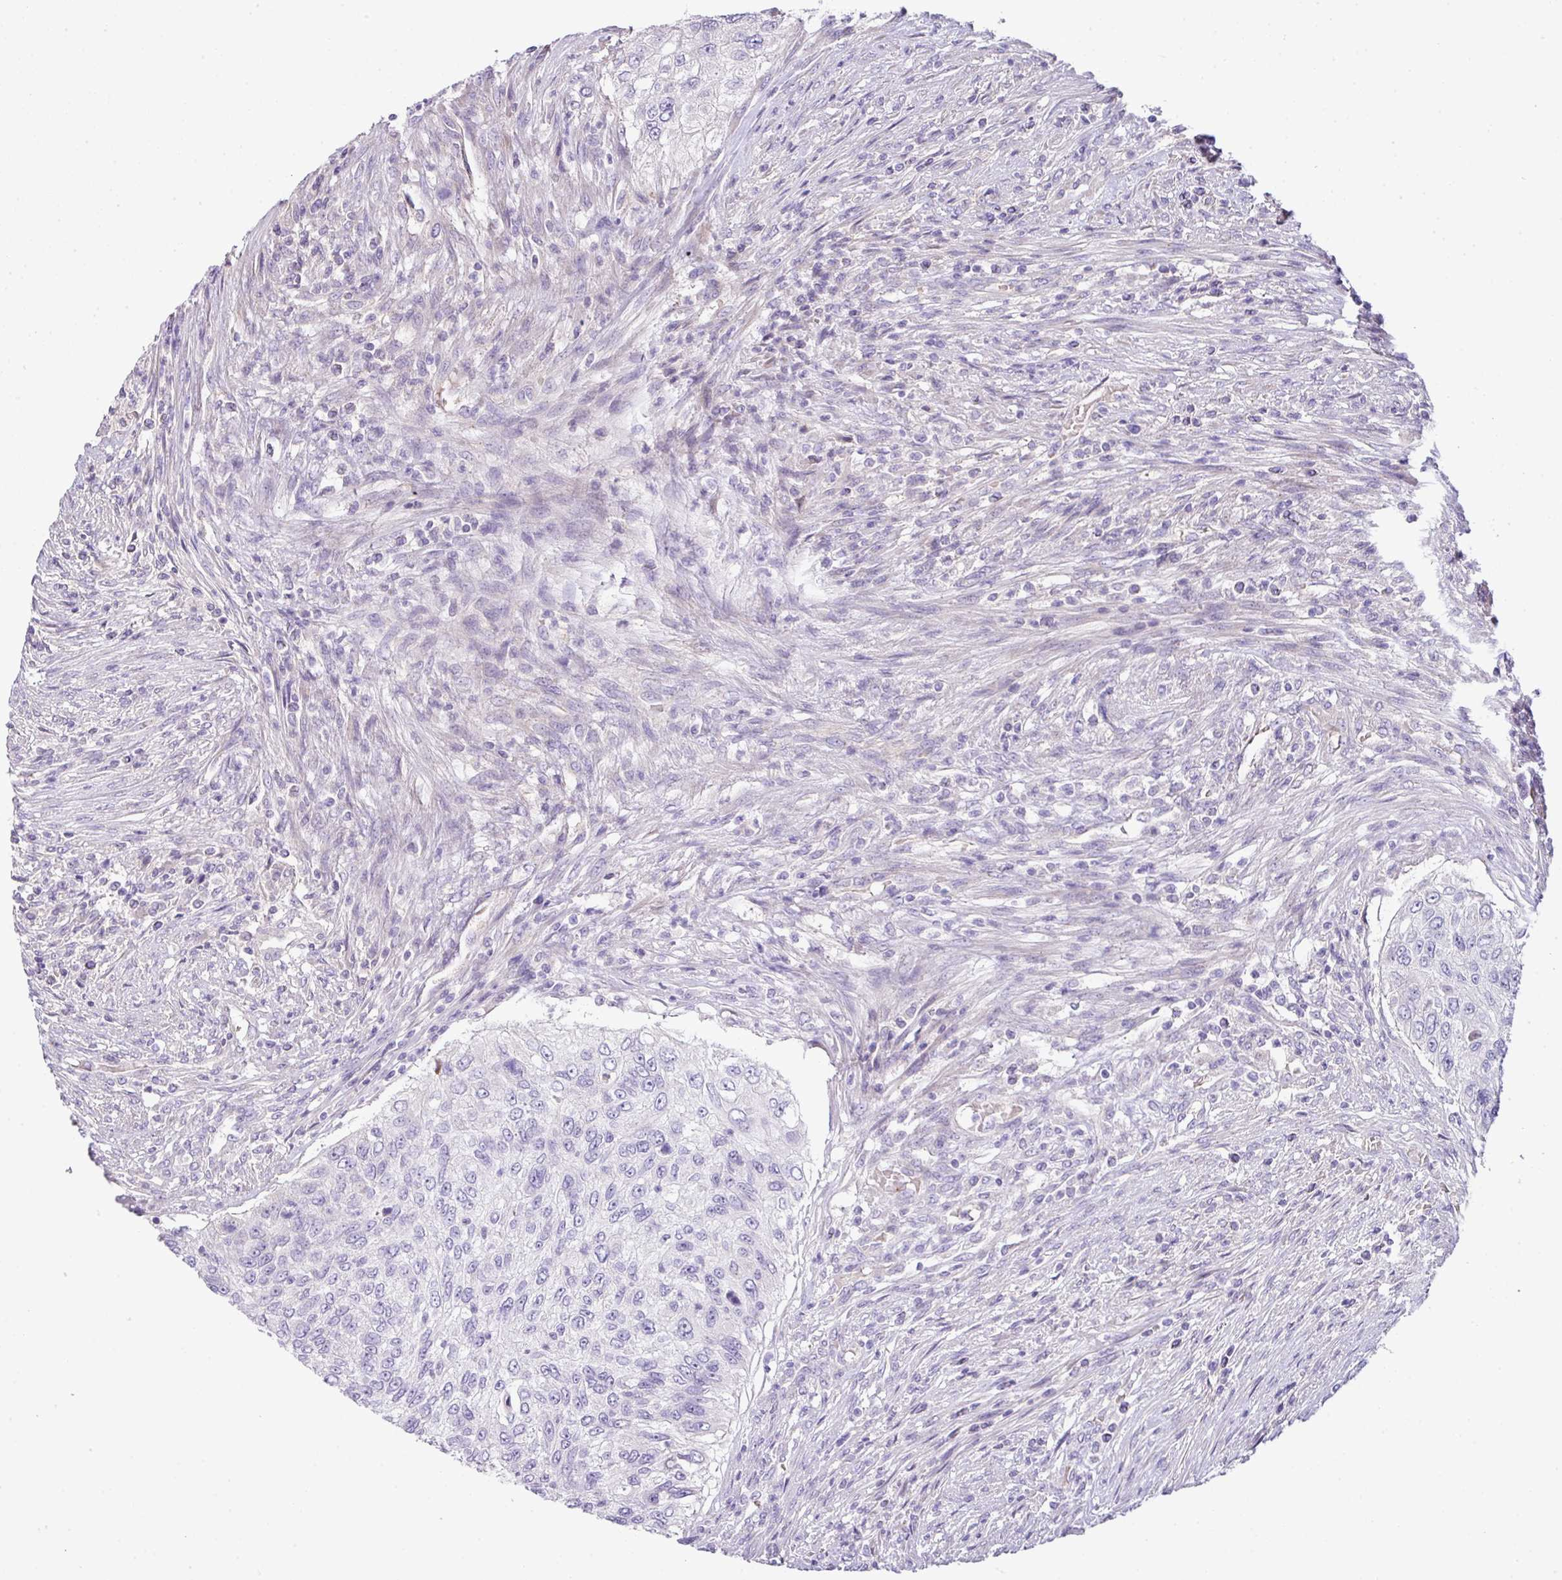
{"staining": {"intensity": "negative", "quantity": "none", "location": "none"}, "tissue": "urothelial cancer", "cell_type": "Tumor cells", "image_type": "cancer", "snomed": [{"axis": "morphology", "description": "Urothelial carcinoma, High grade"}, {"axis": "topography", "description": "Urinary bladder"}], "caption": "Immunohistochemical staining of urothelial cancer exhibits no significant staining in tumor cells.", "gene": "PIK3R5", "patient": {"sex": "female", "age": 60}}